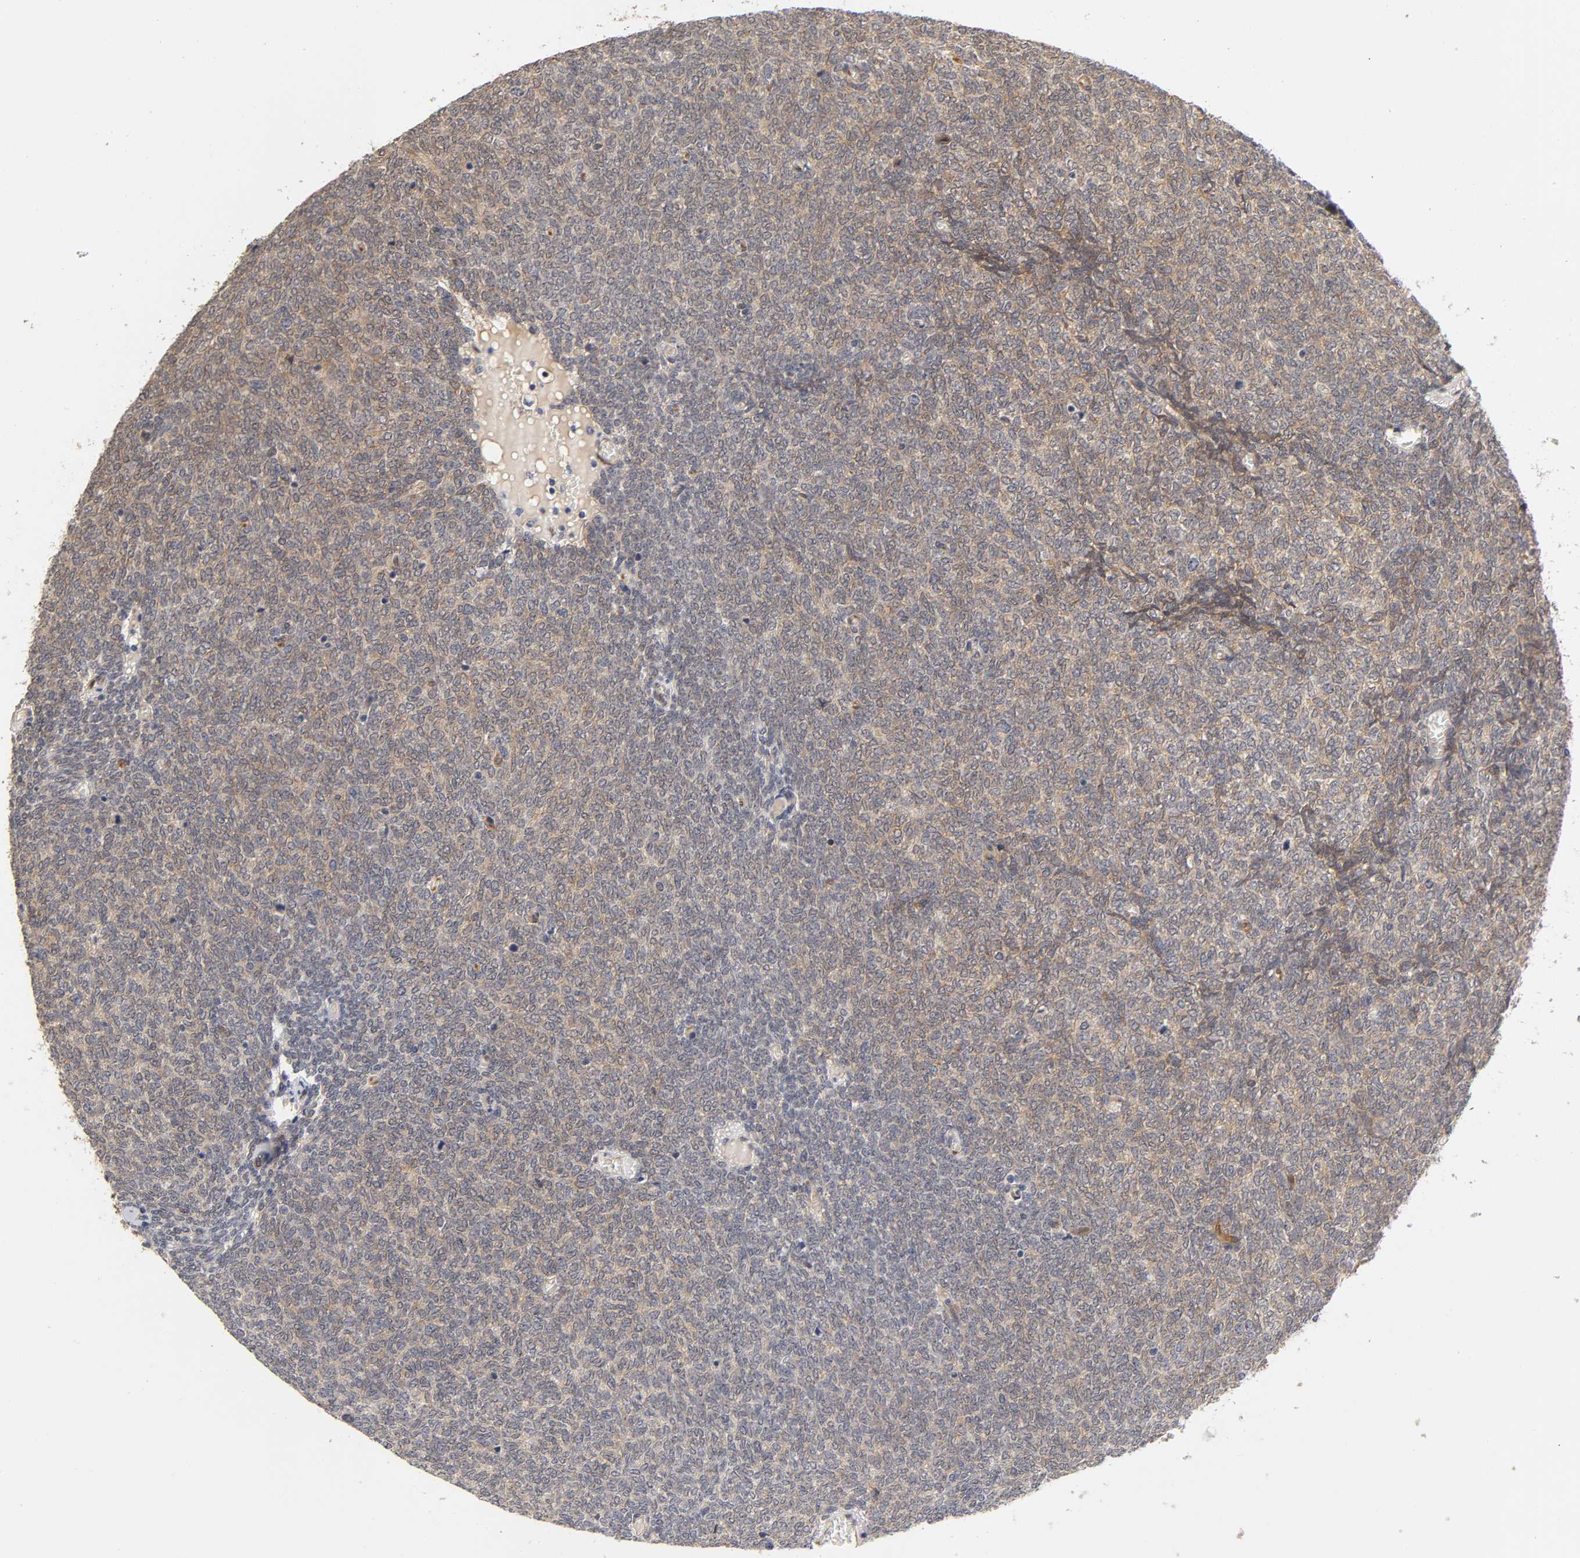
{"staining": {"intensity": "weak", "quantity": ">75%", "location": "cytoplasmic/membranous"}, "tissue": "renal cancer", "cell_type": "Tumor cells", "image_type": "cancer", "snomed": [{"axis": "morphology", "description": "Neoplasm, malignant, NOS"}, {"axis": "topography", "description": "Kidney"}], "caption": "Neoplasm (malignant) (renal) stained for a protein (brown) displays weak cytoplasmic/membranous positive expression in approximately >75% of tumor cells.", "gene": "LAMB1", "patient": {"sex": "male", "age": 28}}